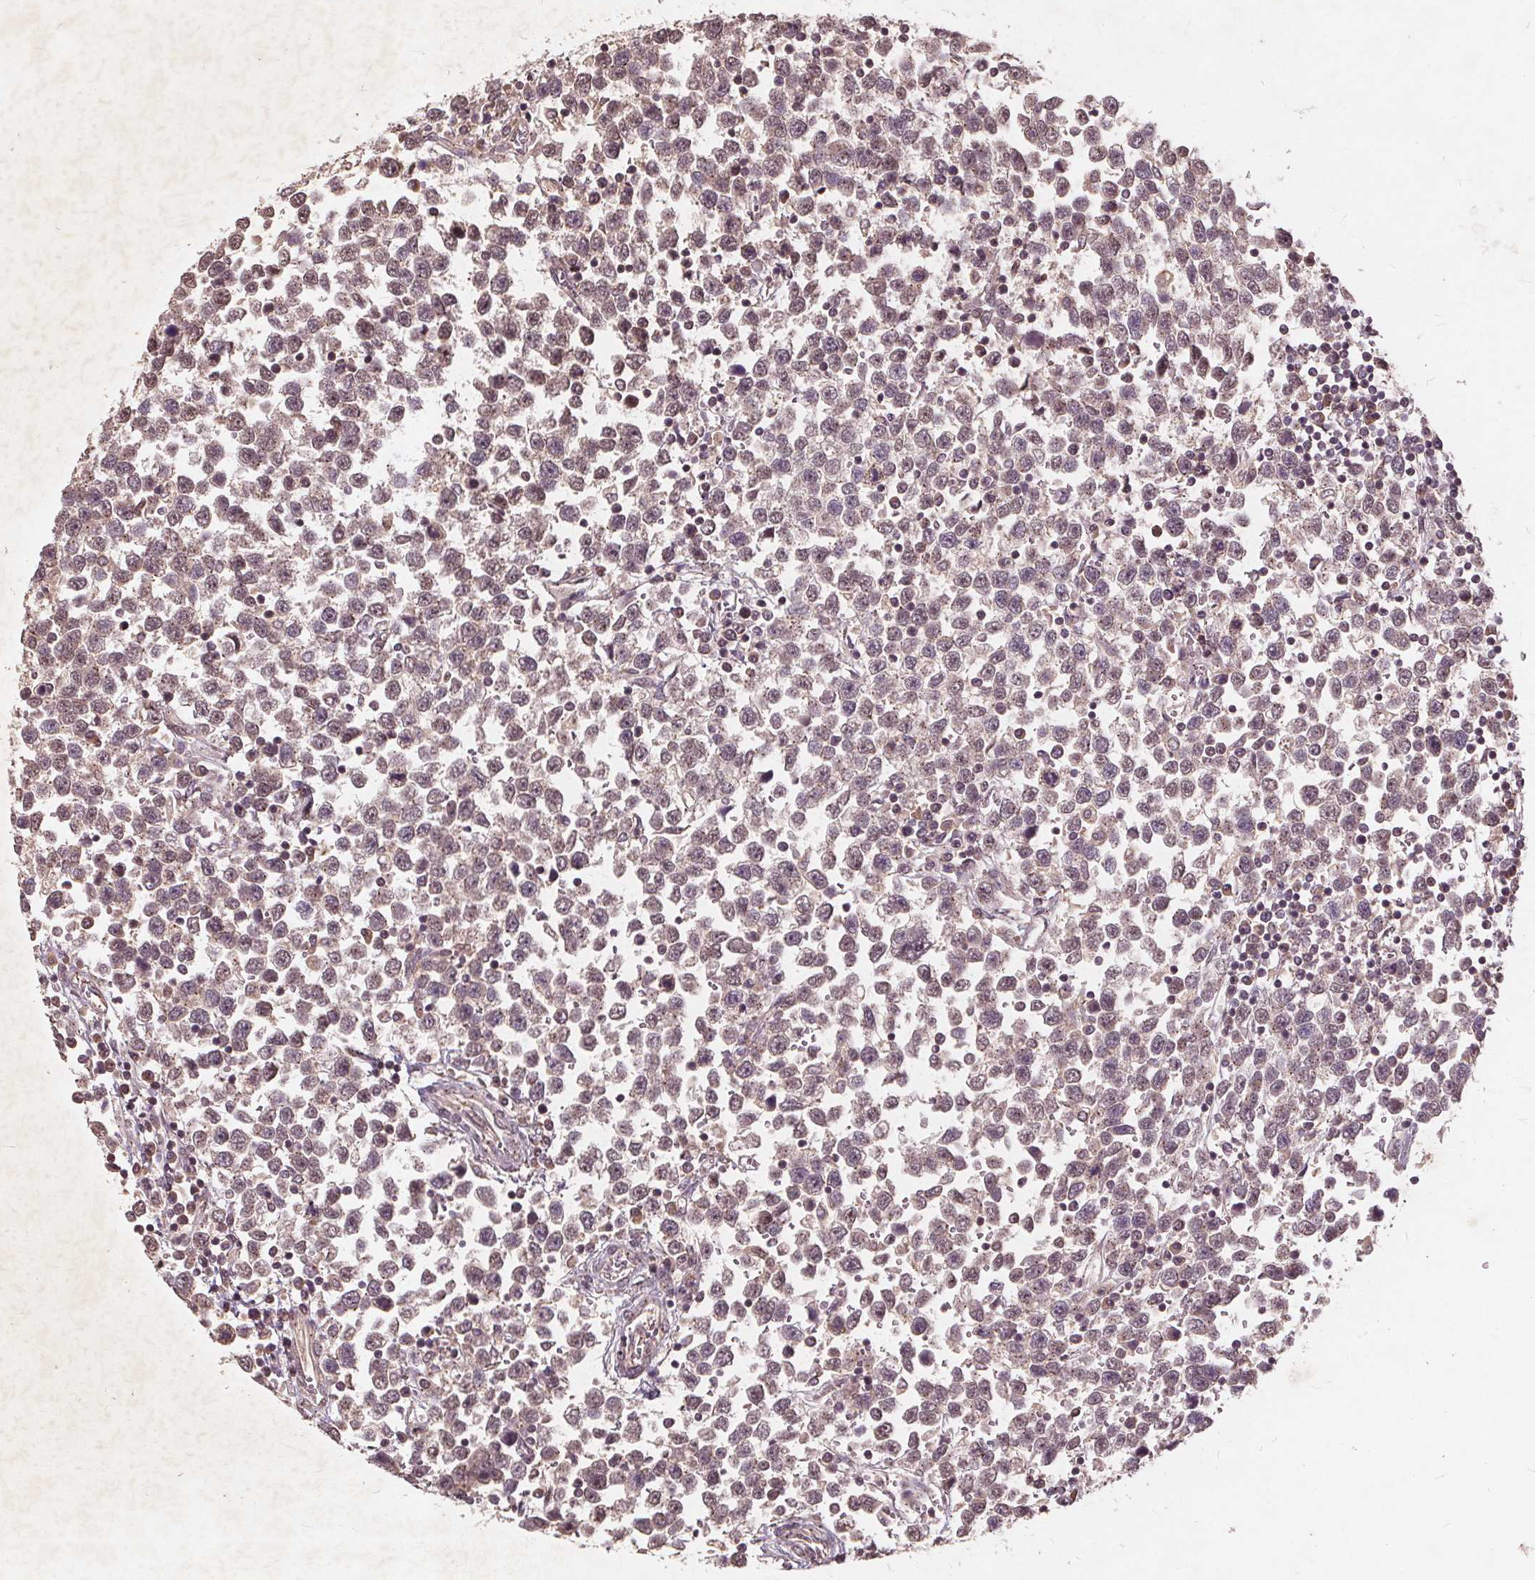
{"staining": {"intensity": "weak", "quantity": "25%-75%", "location": "cytoplasmic/membranous"}, "tissue": "testis cancer", "cell_type": "Tumor cells", "image_type": "cancer", "snomed": [{"axis": "morphology", "description": "Seminoma, NOS"}, {"axis": "topography", "description": "Testis"}], "caption": "Immunohistochemistry (IHC) staining of seminoma (testis), which demonstrates low levels of weak cytoplasmic/membranous positivity in approximately 25%-75% of tumor cells indicating weak cytoplasmic/membranous protein positivity. The staining was performed using DAB (brown) for protein detection and nuclei were counterstained in hematoxylin (blue).", "gene": "CSNK1G2", "patient": {"sex": "male", "age": 34}}